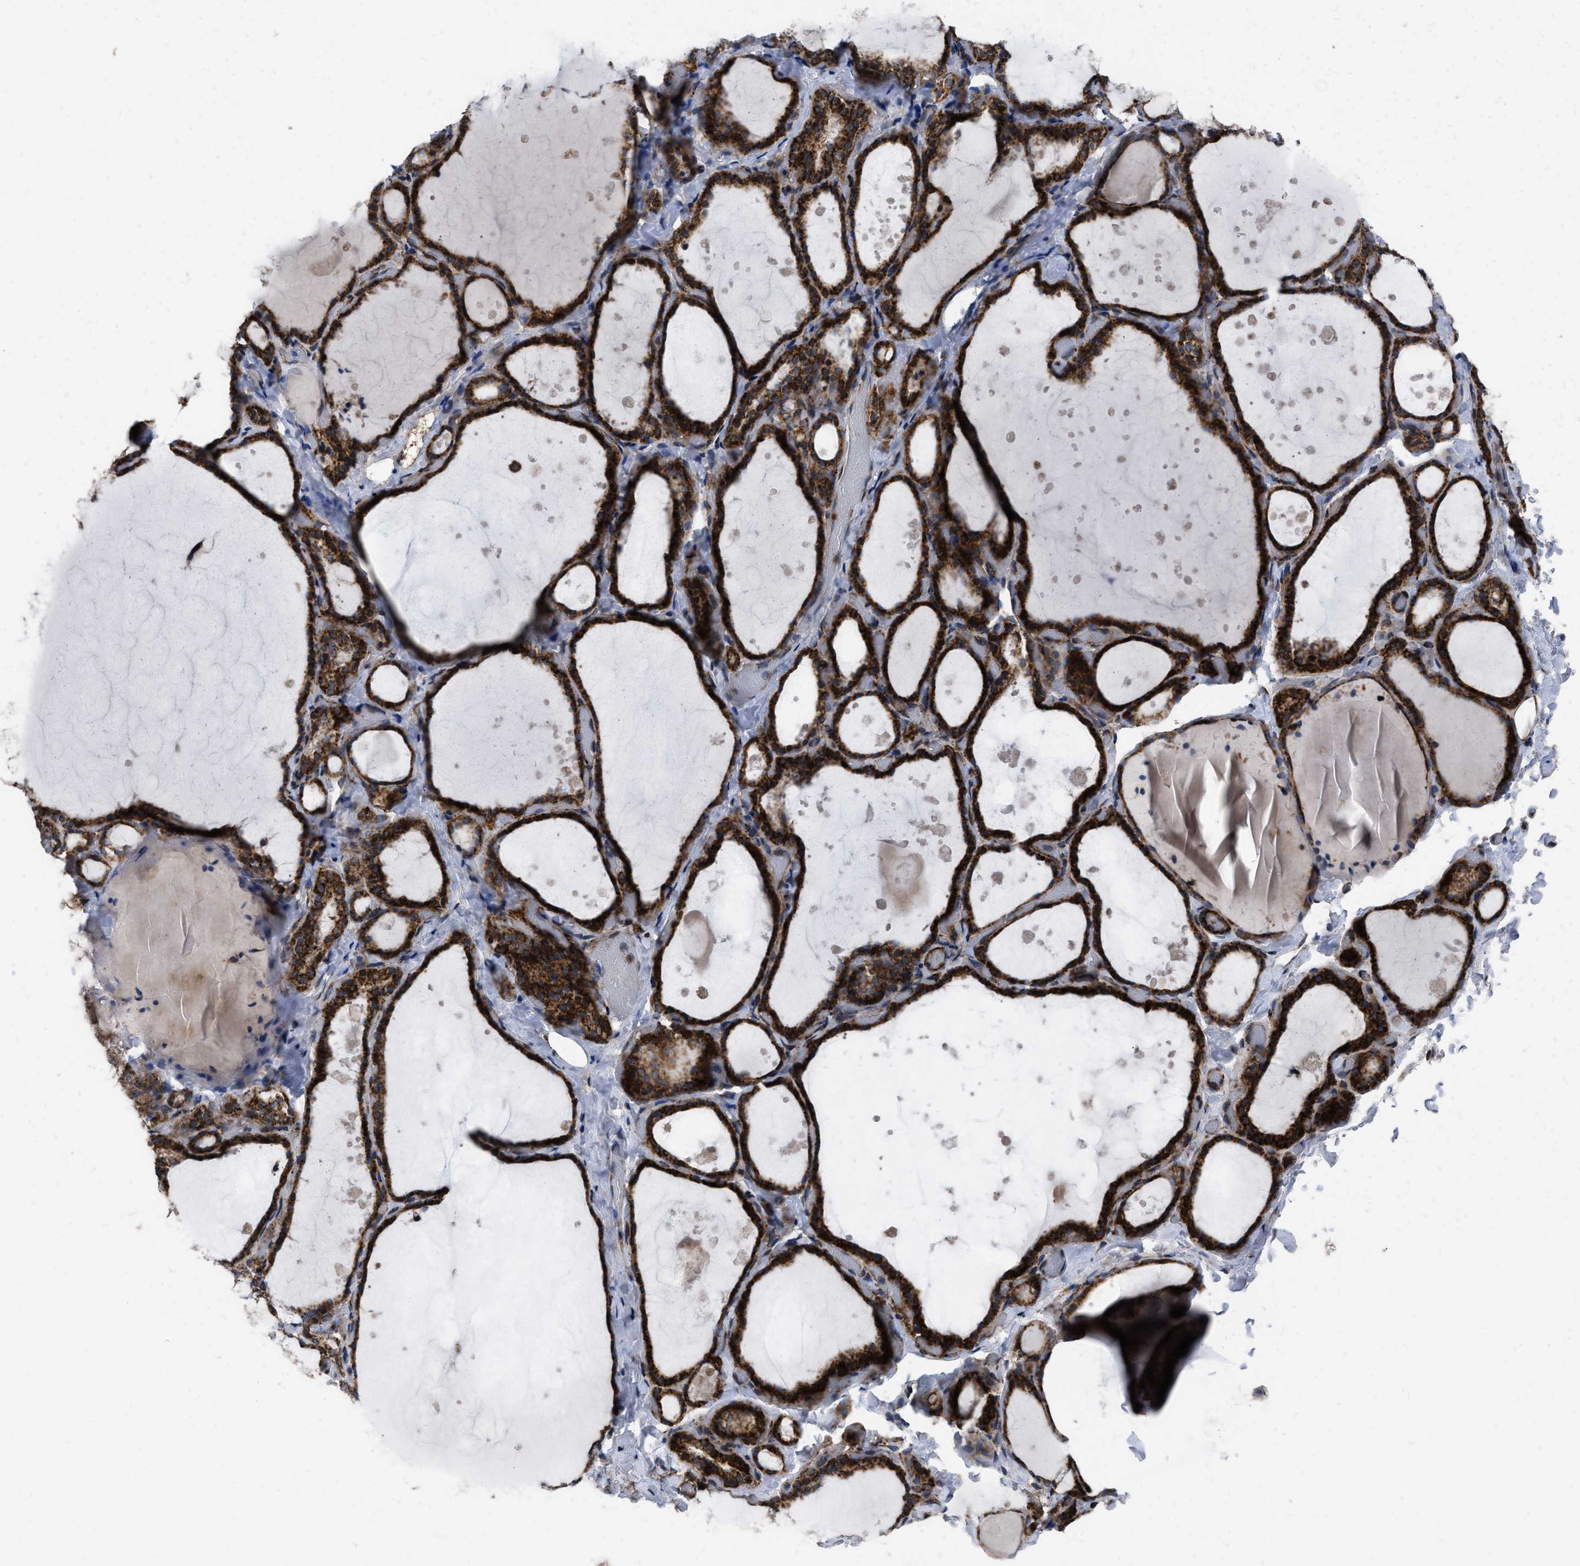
{"staining": {"intensity": "strong", "quantity": ">75%", "location": "cytoplasmic/membranous"}, "tissue": "thyroid gland", "cell_type": "Glandular cells", "image_type": "normal", "snomed": [{"axis": "morphology", "description": "Normal tissue, NOS"}, {"axis": "topography", "description": "Thyroid gland"}], "caption": "Strong cytoplasmic/membranous staining is appreciated in about >75% of glandular cells in benign thyroid gland.", "gene": "AKAP1", "patient": {"sex": "female", "age": 44}}